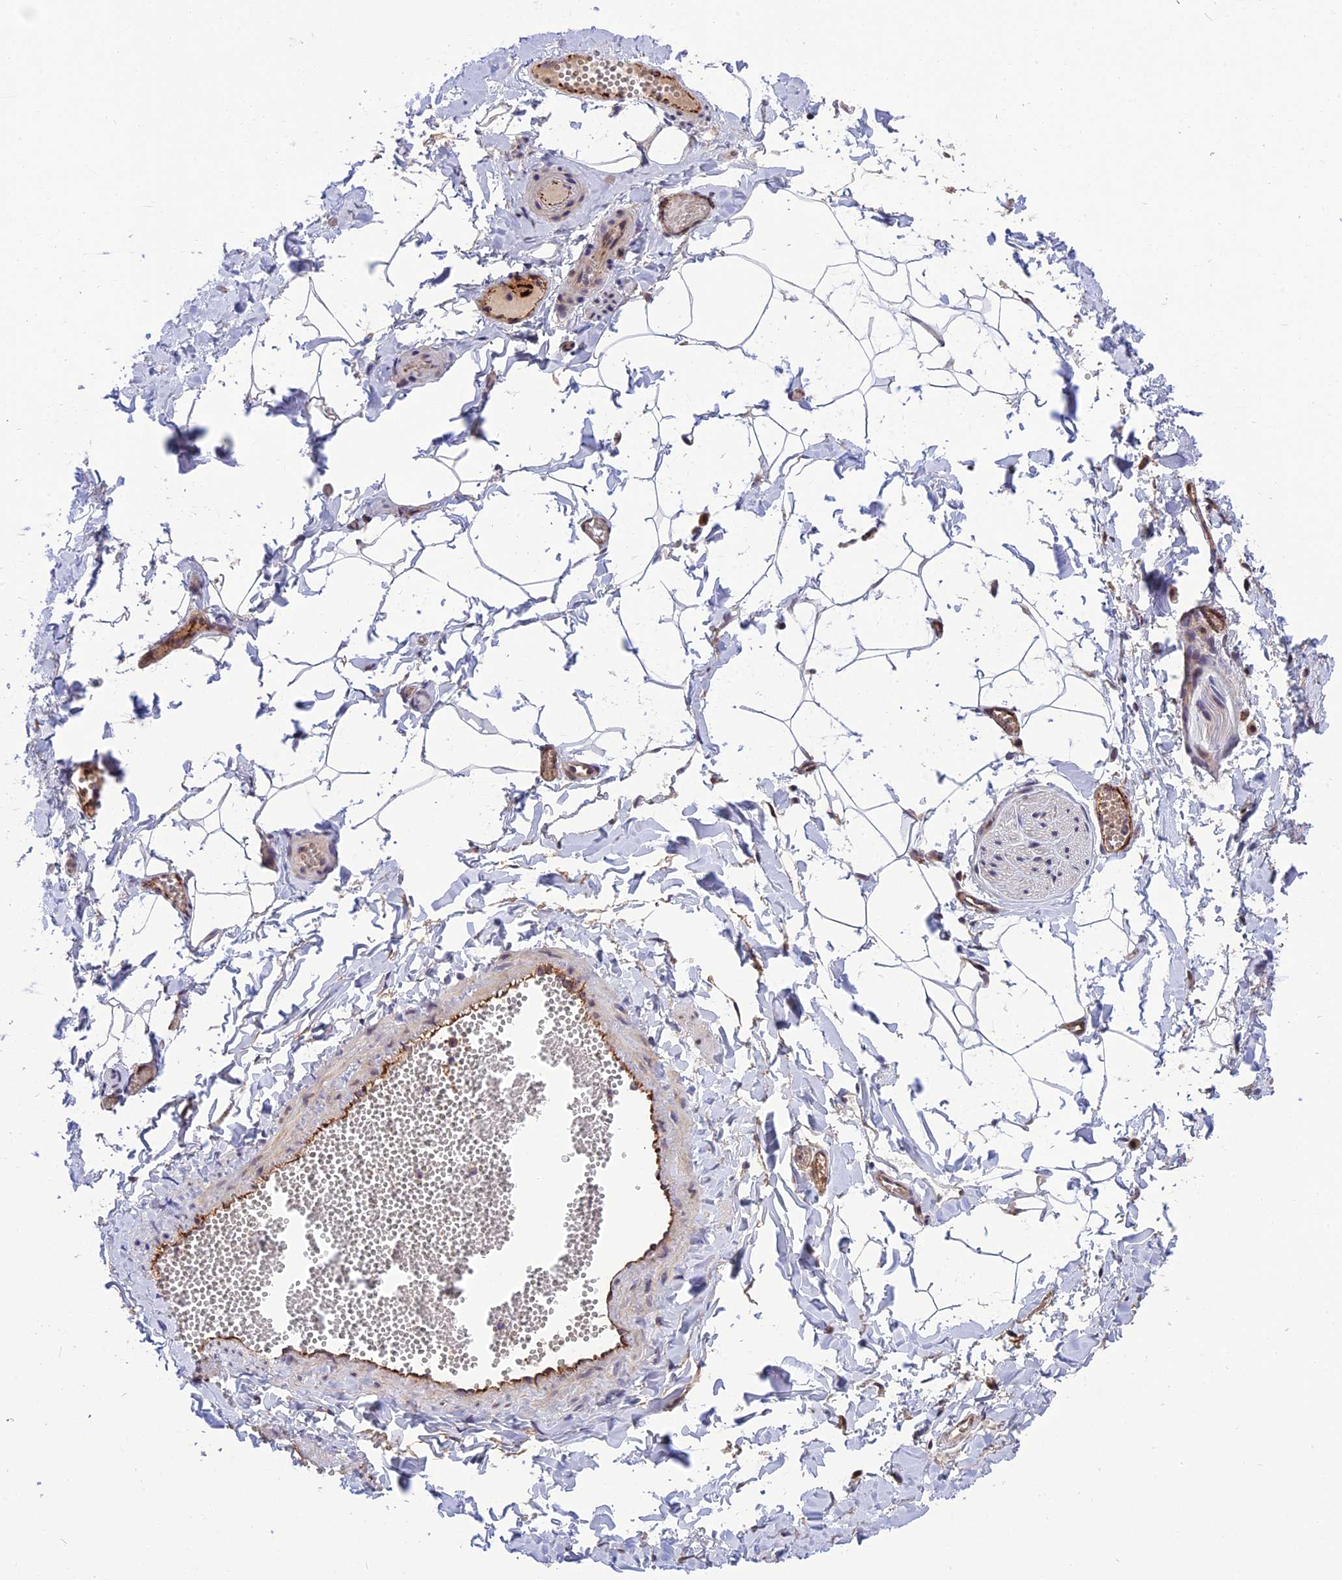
{"staining": {"intensity": "moderate", "quantity": "25%-75%", "location": "none"}, "tissue": "adipose tissue", "cell_type": "Adipocytes", "image_type": "normal", "snomed": [{"axis": "morphology", "description": "Normal tissue, NOS"}, {"axis": "topography", "description": "Gallbladder"}, {"axis": "topography", "description": "Peripheral nerve tissue"}], "caption": "Brown immunohistochemical staining in benign adipose tissue demonstrates moderate None expression in approximately 25%-75% of adipocytes.", "gene": "MFSD2A", "patient": {"sex": "male", "age": 38}}